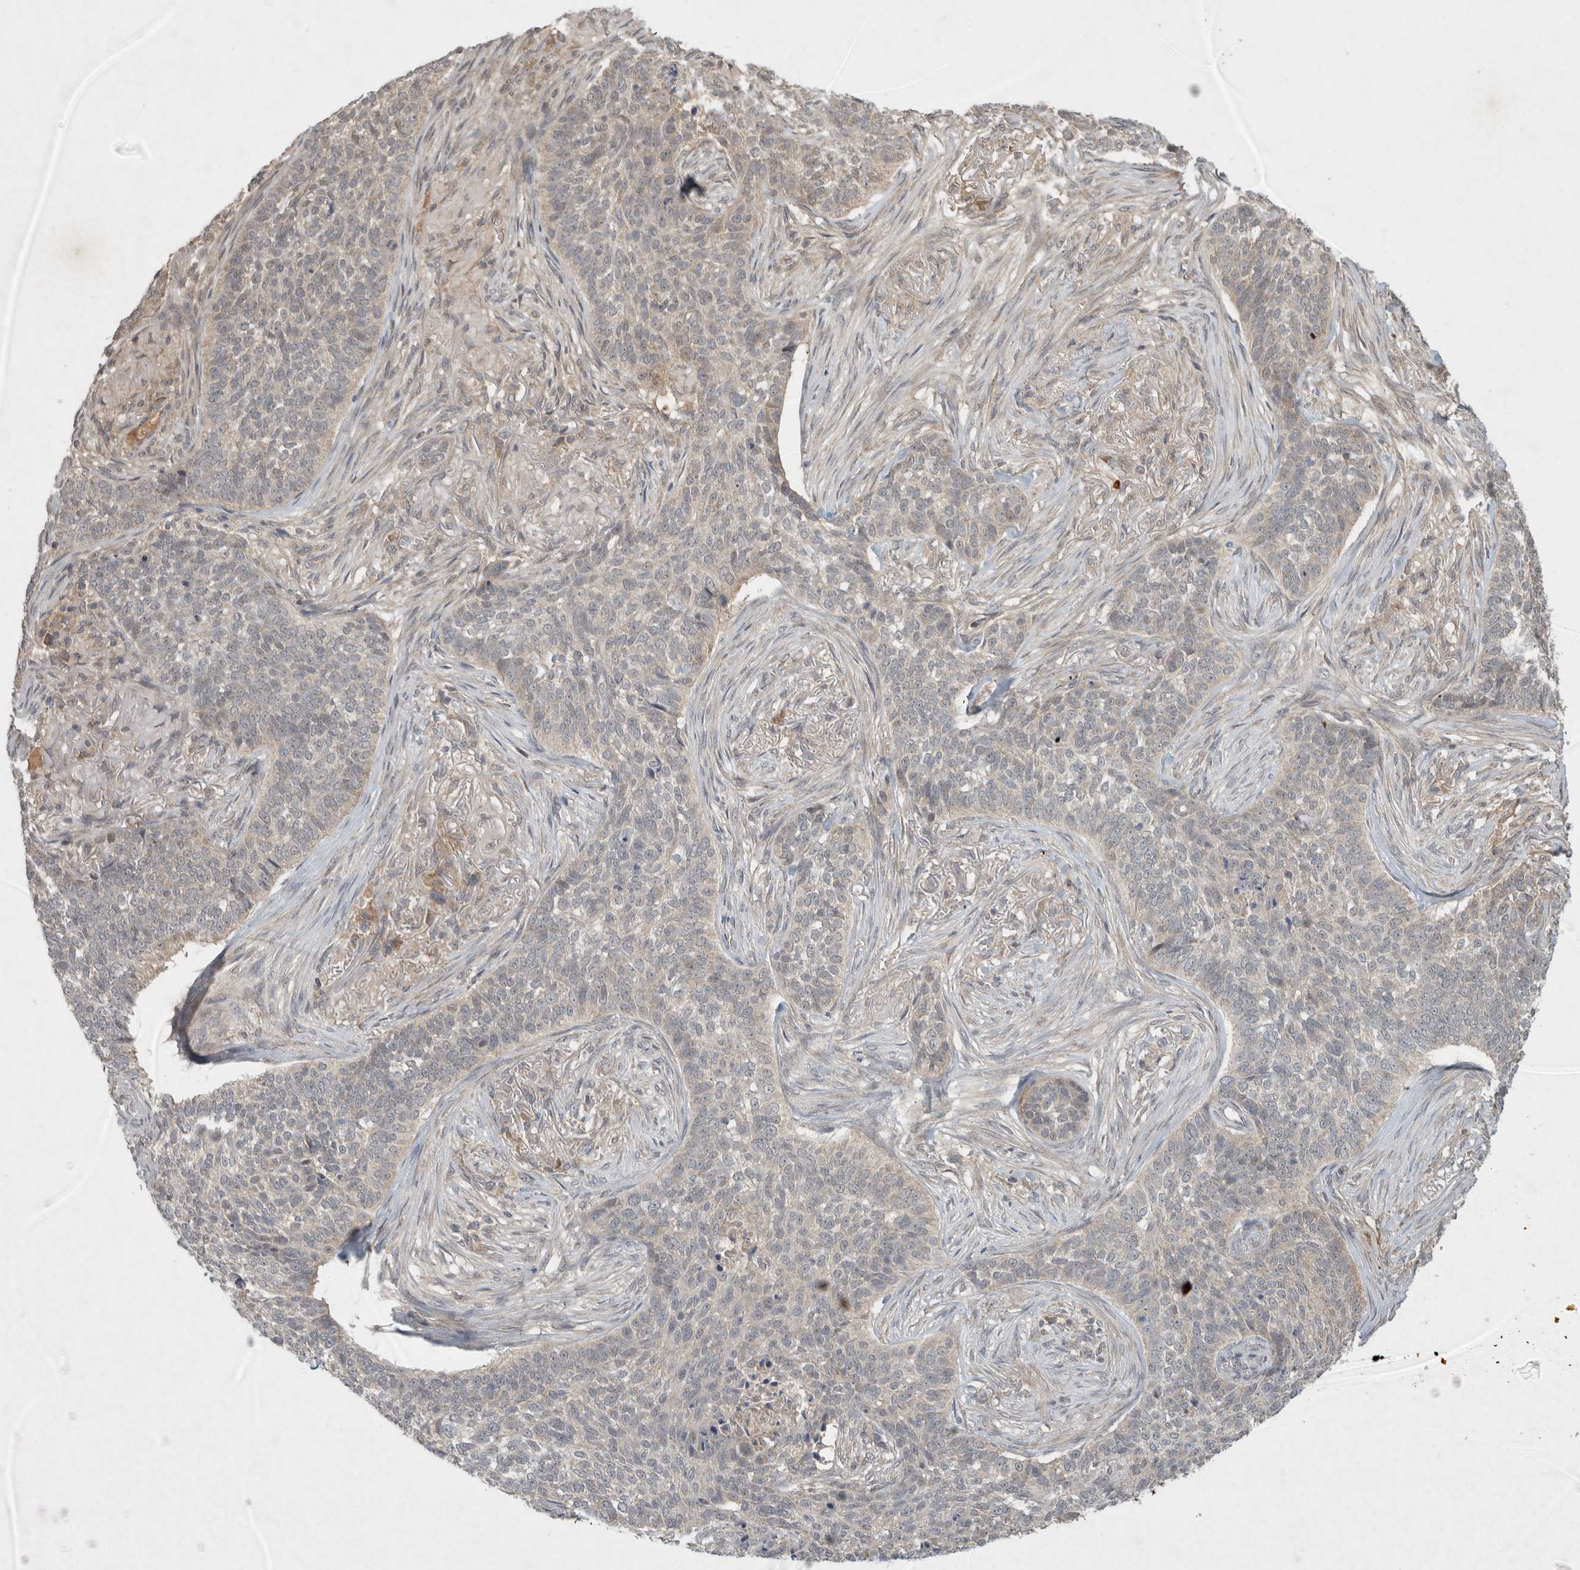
{"staining": {"intensity": "weak", "quantity": "25%-75%", "location": "cytoplasmic/membranous"}, "tissue": "skin cancer", "cell_type": "Tumor cells", "image_type": "cancer", "snomed": [{"axis": "morphology", "description": "Basal cell carcinoma"}, {"axis": "topography", "description": "Skin"}], "caption": "About 25%-75% of tumor cells in human skin basal cell carcinoma exhibit weak cytoplasmic/membranous protein staining as visualized by brown immunohistochemical staining.", "gene": "LOXL2", "patient": {"sex": "male", "age": 85}}